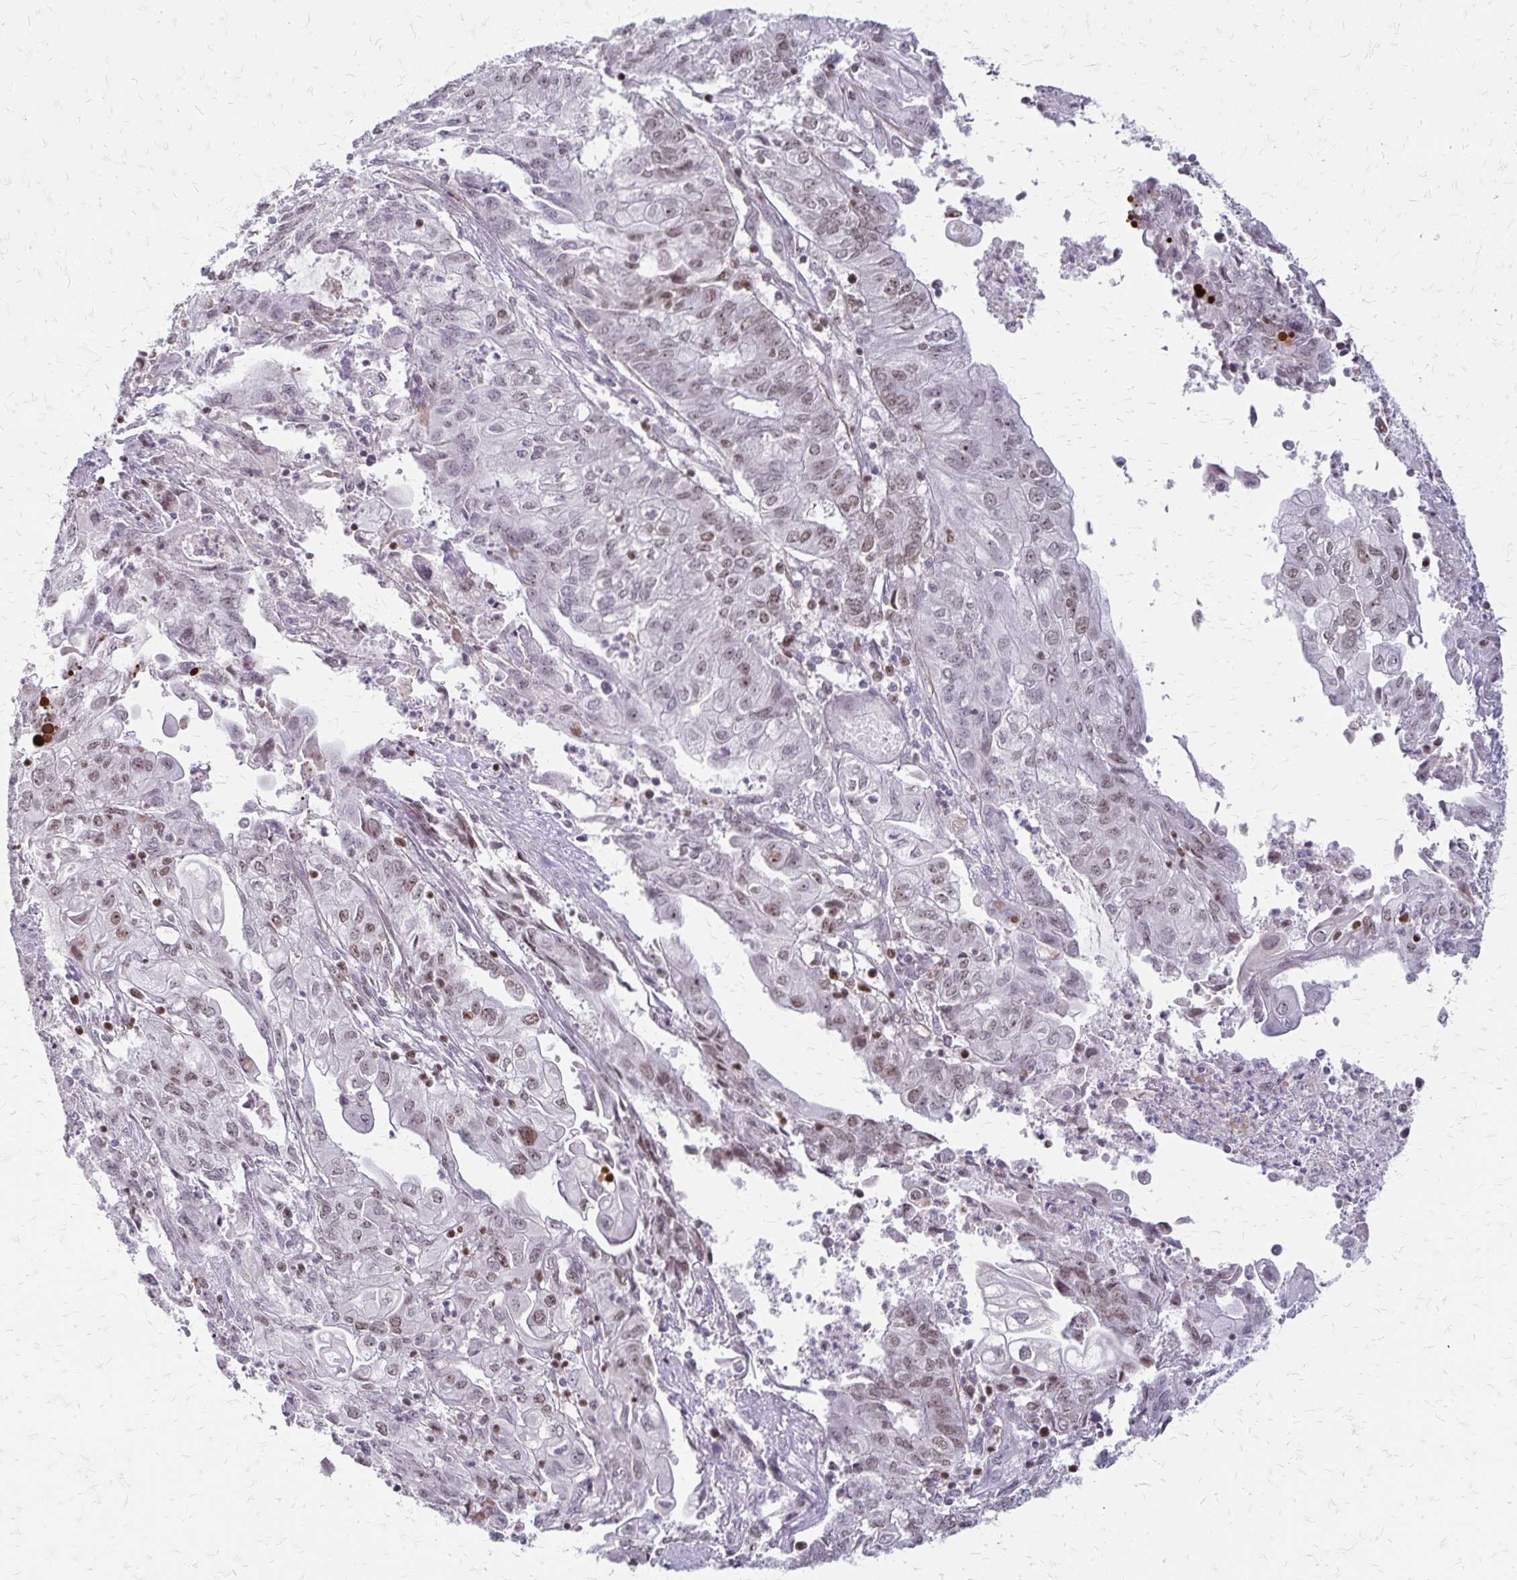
{"staining": {"intensity": "weak", "quantity": ">75%", "location": "nuclear"}, "tissue": "endometrial cancer", "cell_type": "Tumor cells", "image_type": "cancer", "snomed": [{"axis": "morphology", "description": "Adenocarcinoma, NOS"}, {"axis": "topography", "description": "Endometrium"}], "caption": "This micrograph reveals endometrial adenocarcinoma stained with immunohistochemistry (IHC) to label a protein in brown. The nuclear of tumor cells show weak positivity for the protein. Nuclei are counter-stained blue.", "gene": "EED", "patient": {"sex": "female", "age": 54}}